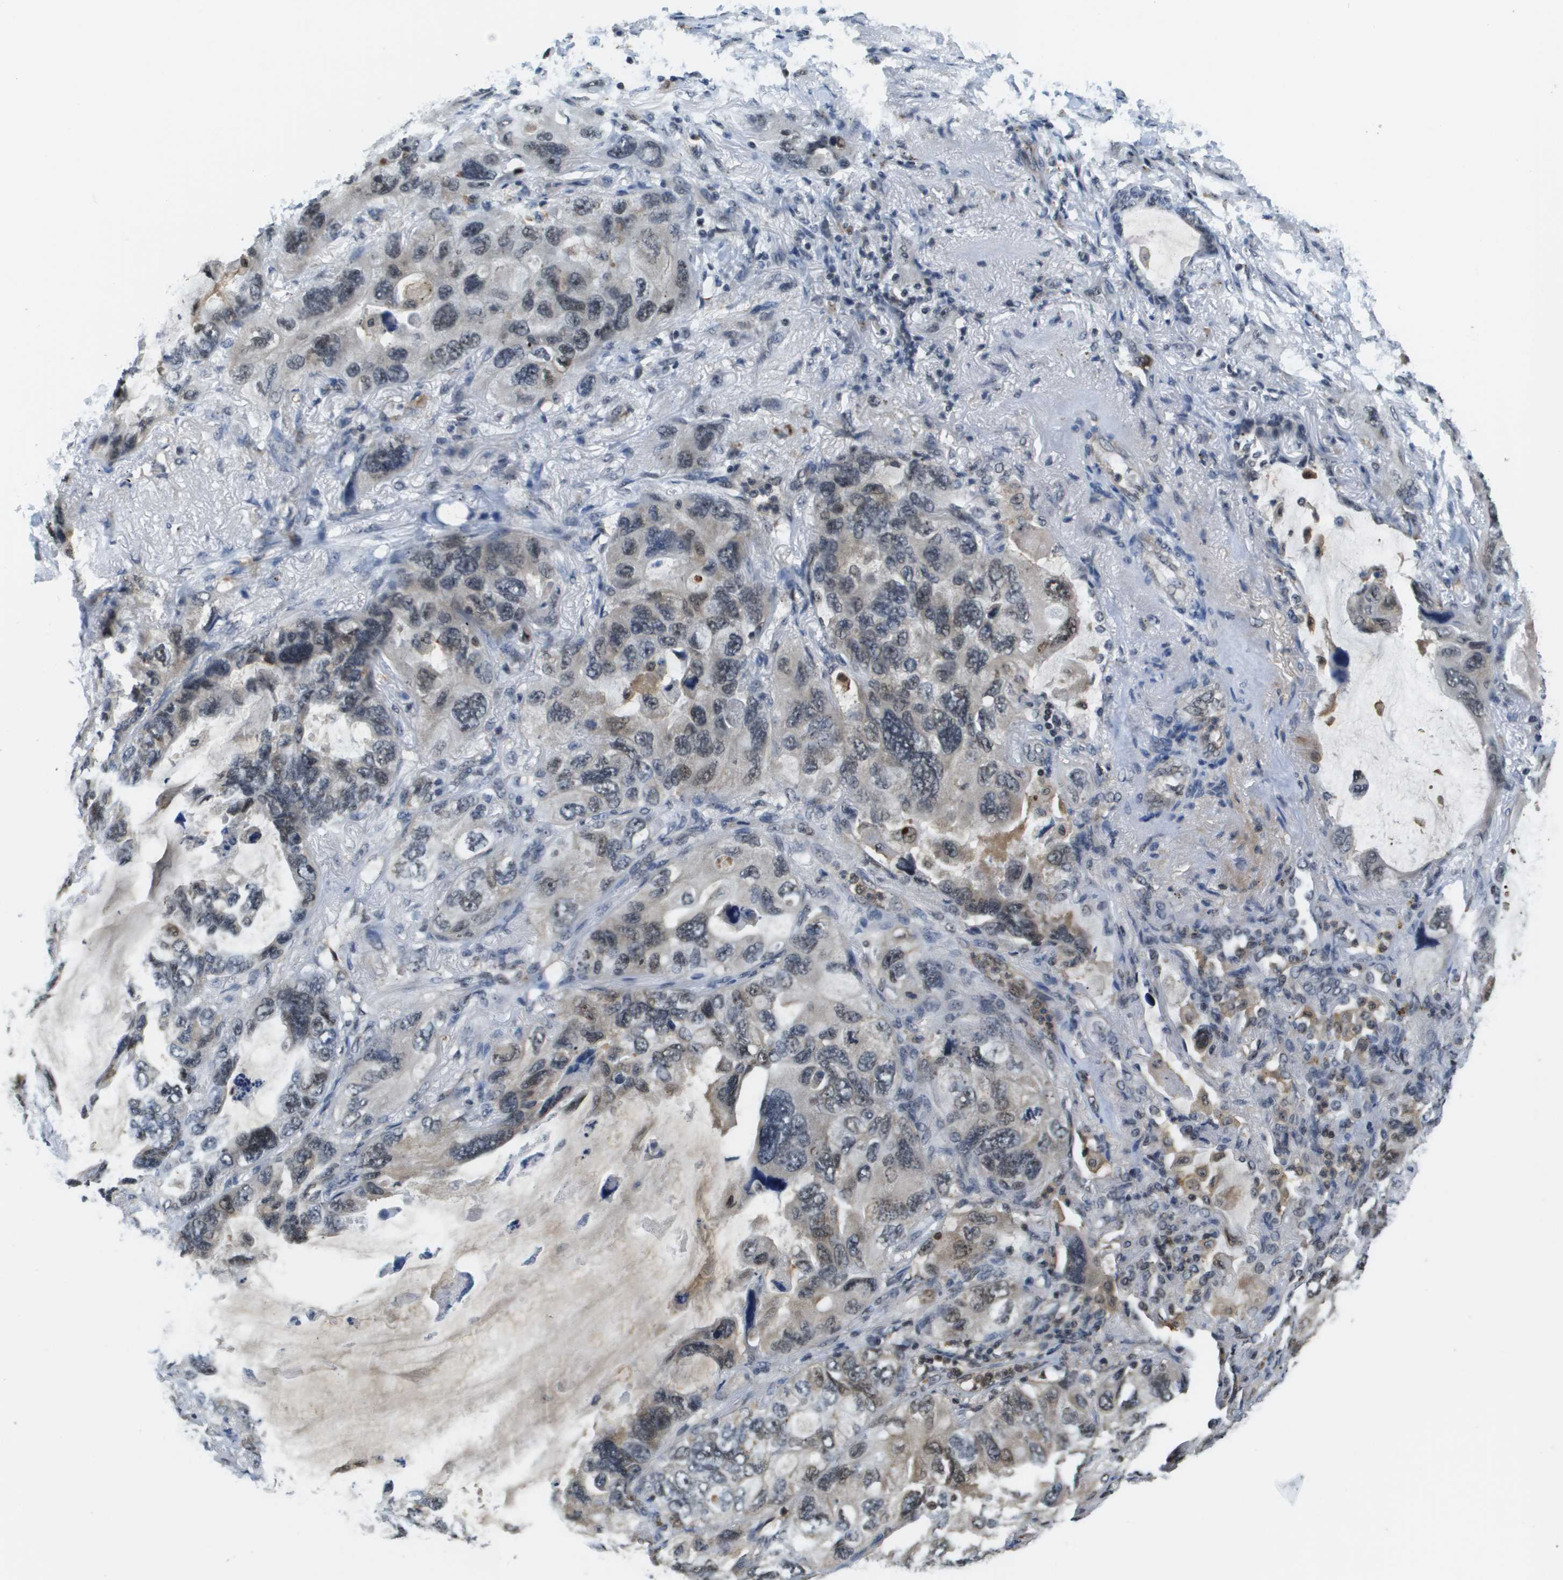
{"staining": {"intensity": "moderate", "quantity": "<25%", "location": "nuclear"}, "tissue": "lung cancer", "cell_type": "Tumor cells", "image_type": "cancer", "snomed": [{"axis": "morphology", "description": "Squamous cell carcinoma, NOS"}, {"axis": "topography", "description": "Lung"}], "caption": "Protein expression analysis of lung cancer reveals moderate nuclear positivity in about <25% of tumor cells. Using DAB (3,3'-diaminobenzidine) (brown) and hematoxylin (blue) stains, captured at high magnification using brightfield microscopy.", "gene": "EP400", "patient": {"sex": "female", "age": 73}}